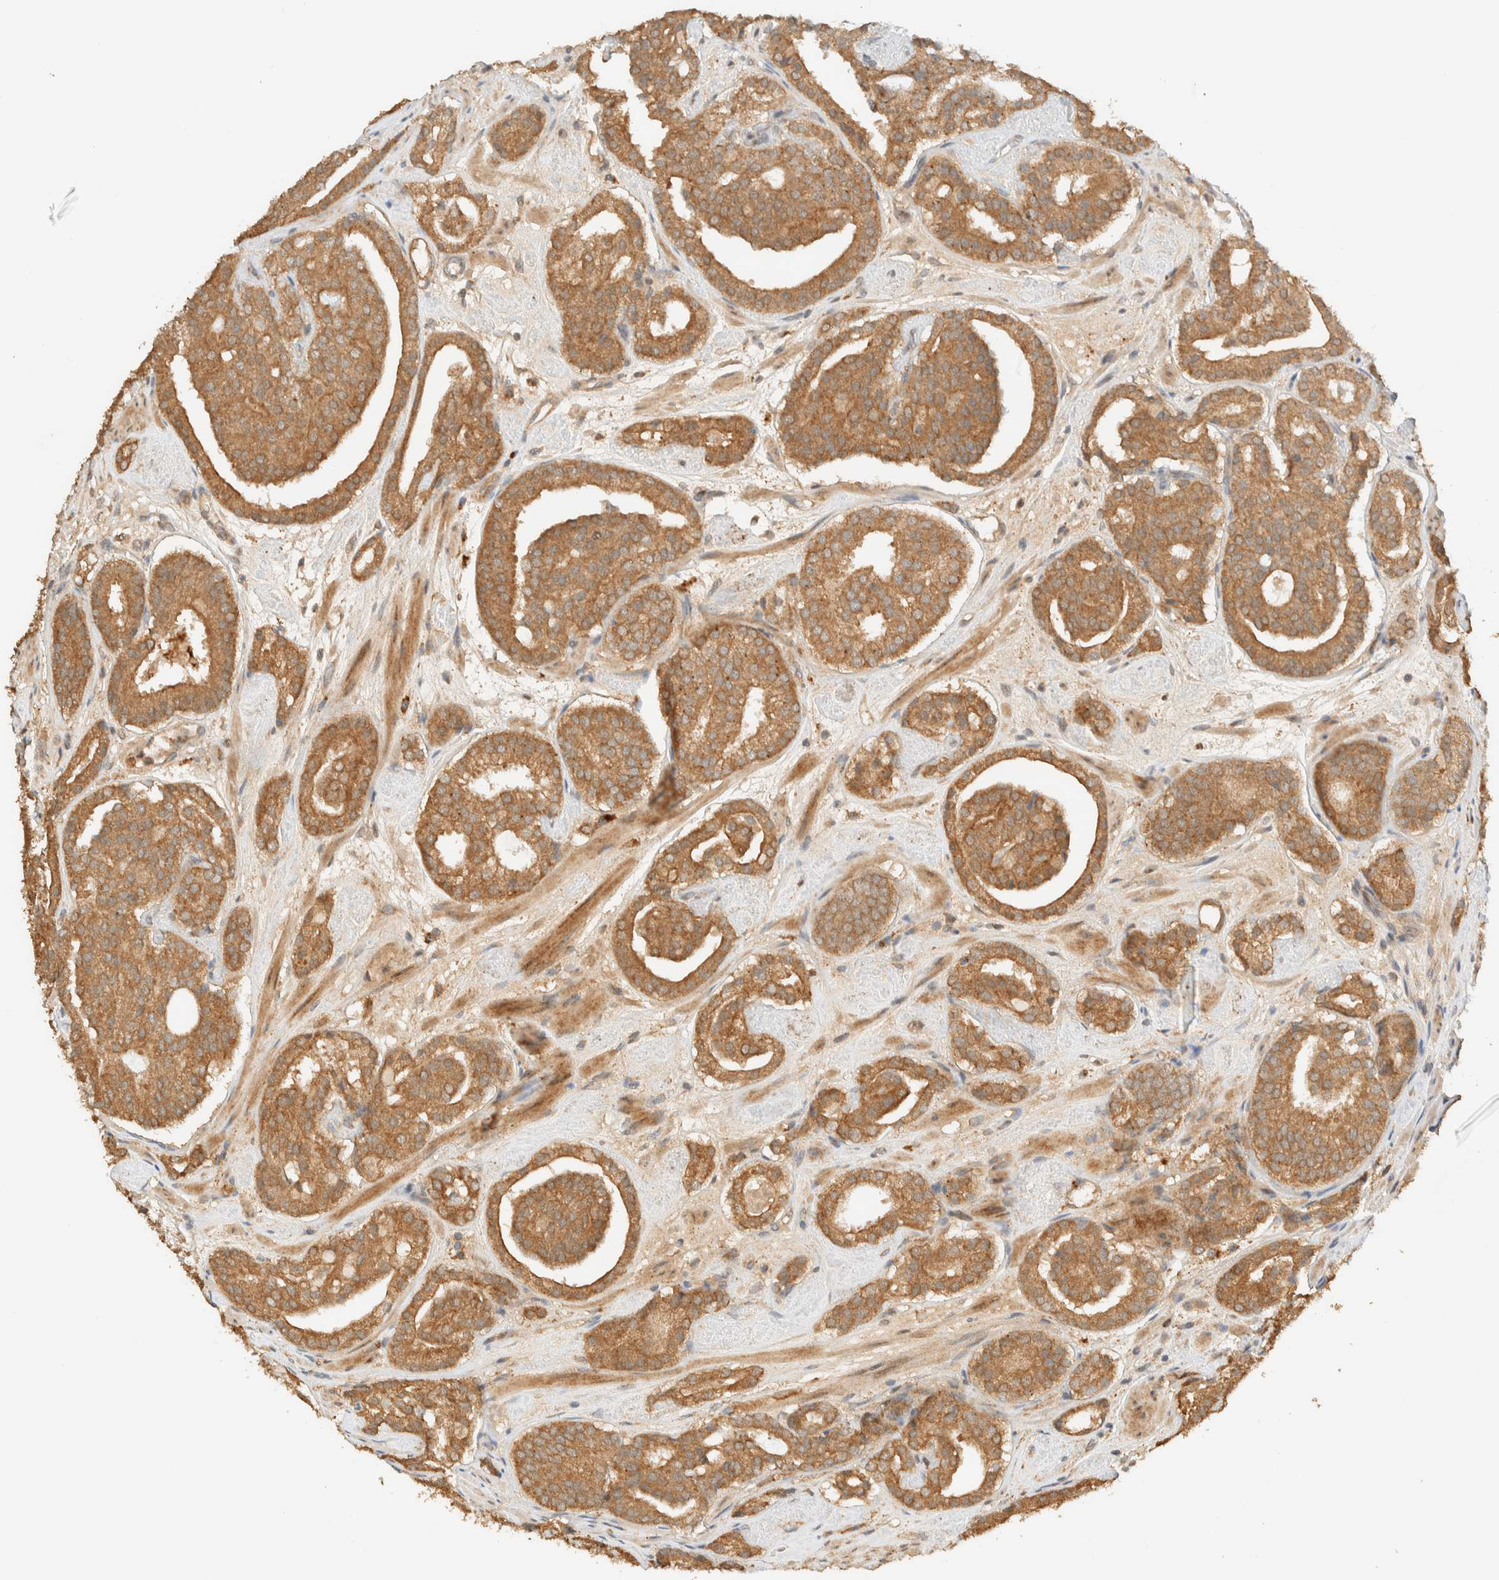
{"staining": {"intensity": "moderate", "quantity": ">75%", "location": "cytoplasmic/membranous"}, "tissue": "prostate cancer", "cell_type": "Tumor cells", "image_type": "cancer", "snomed": [{"axis": "morphology", "description": "Adenocarcinoma, Low grade"}, {"axis": "topography", "description": "Prostate"}], "caption": "Protein expression analysis of low-grade adenocarcinoma (prostate) reveals moderate cytoplasmic/membranous staining in approximately >75% of tumor cells.", "gene": "ZBTB34", "patient": {"sex": "male", "age": 69}}